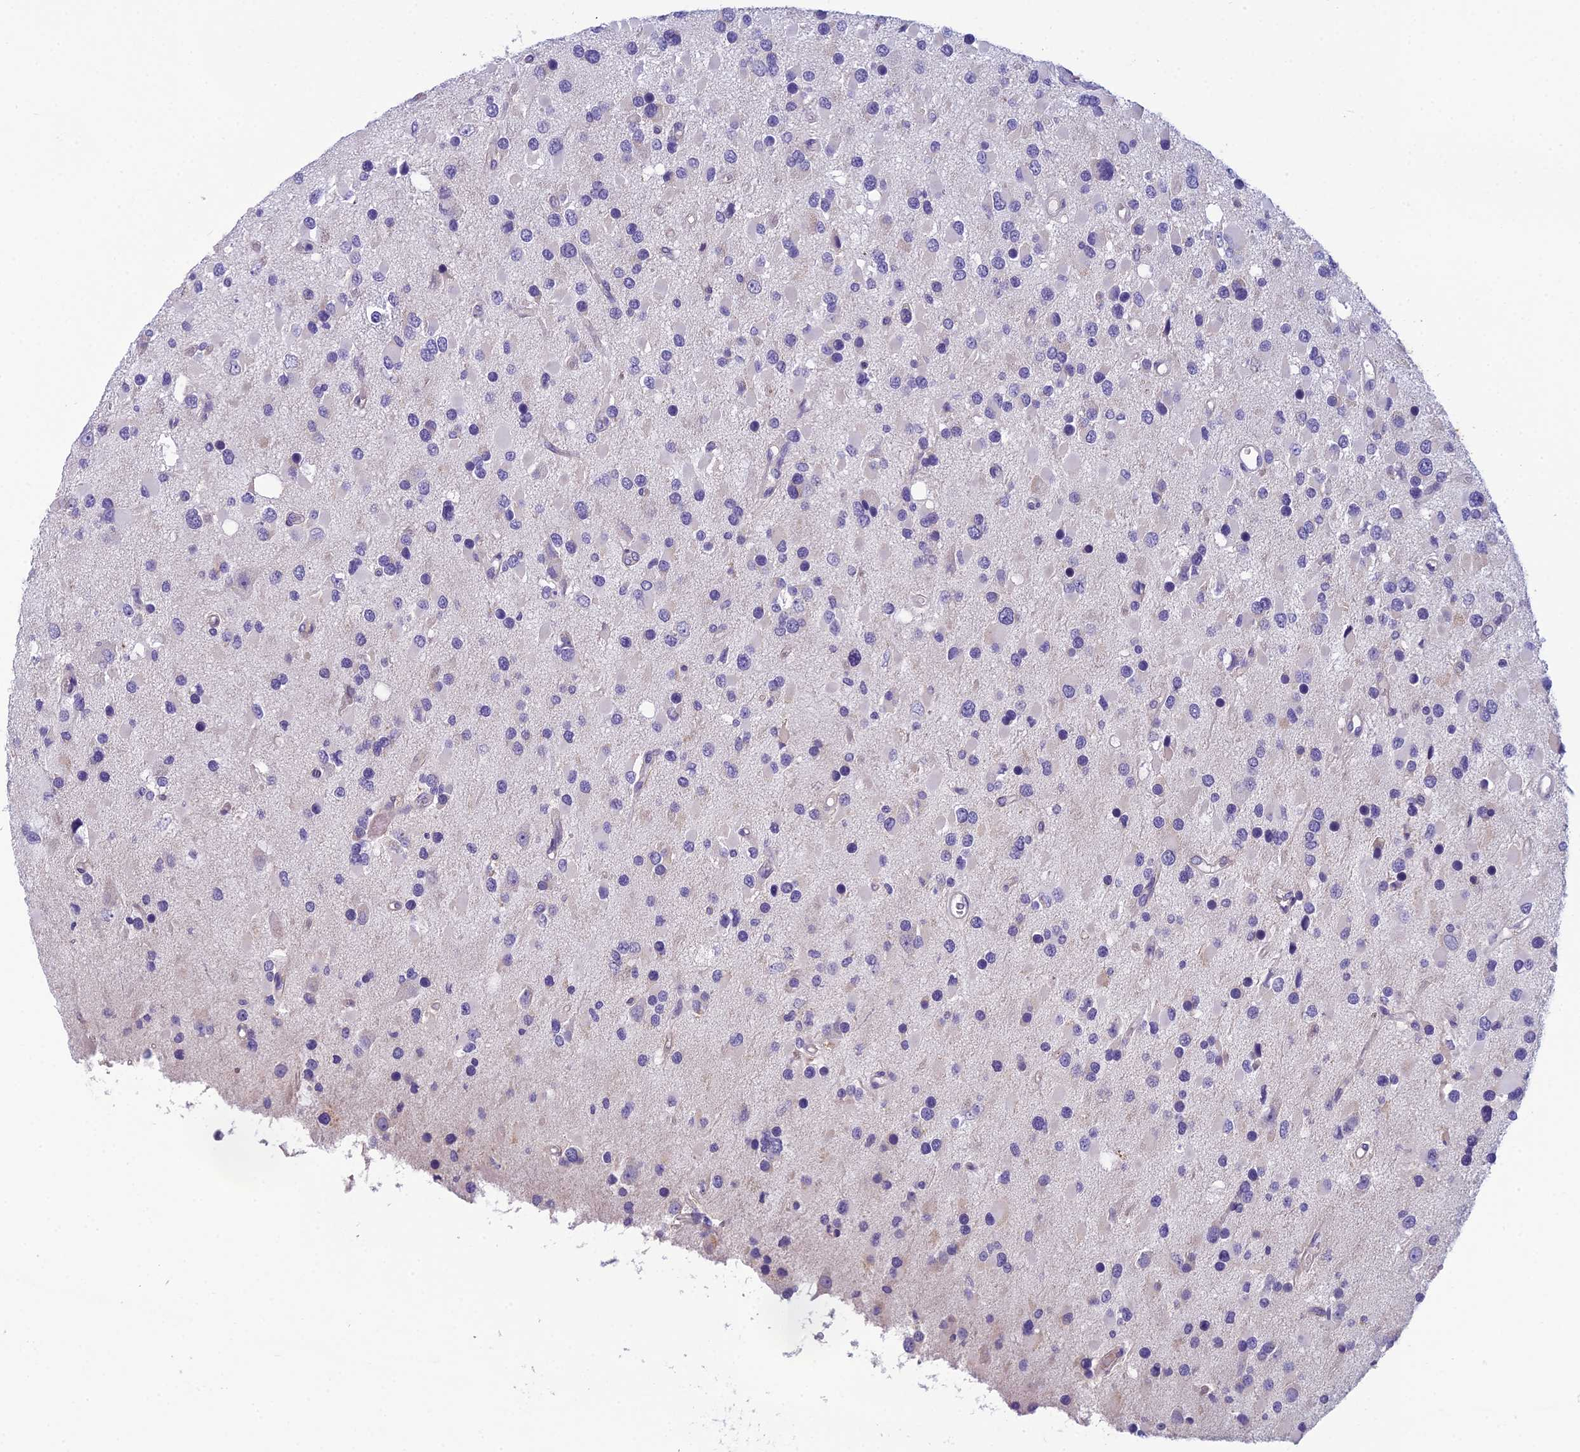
{"staining": {"intensity": "negative", "quantity": "none", "location": "none"}, "tissue": "glioma", "cell_type": "Tumor cells", "image_type": "cancer", "snomed": [{"axis": "morphology", "description": "Glioma, malignant, High grade"}, {"axis": "topography", "description": "Brain"}], "caption": "A micrograph of malignant glioma (high-grade) stained for a protein shows no brown staining in tumor cells.", "gene": "RBM41", "patient": {"sex": "male", "age": 53}}